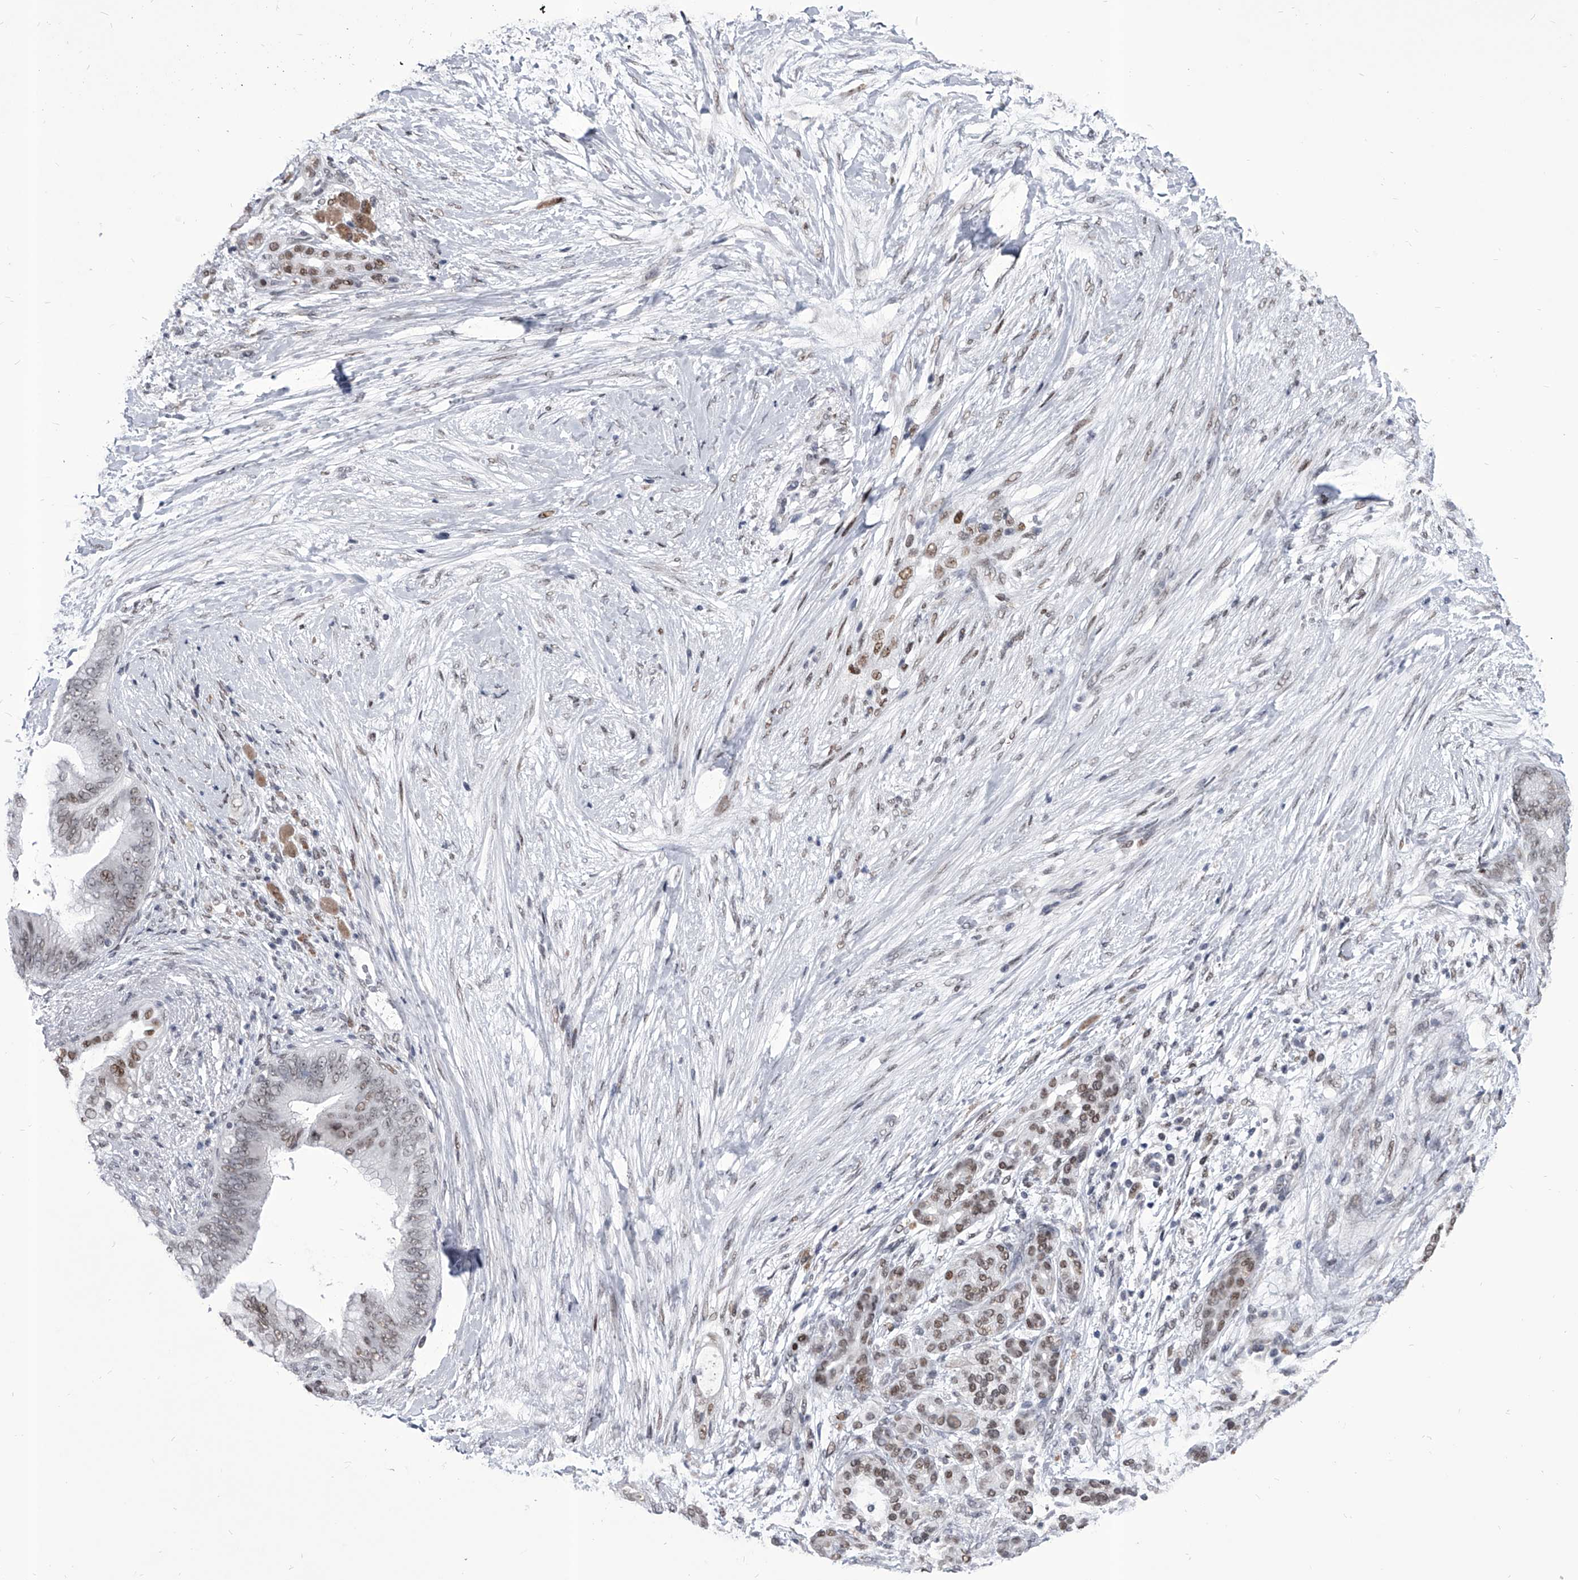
{"staining": {"intensity": "weak", "quantity": "25%-75%", "location": "nuclear"}, "tissue": "pancreatic cancer", "cell_type": "Tumor cells", "image_type": "cancer", "snomed": [{"axis": "morphology", "description": "Adenocarcinoma, NOS"}, {"axis": "topography", "description": "Pancreas"}], "caption": "Immunohistochemical staining of pancreatic cancer displays low levels of weak nuclear positivity in approximately 25%-75% of tumor cells. The staining was performed using DAB (3,3'-diaminobenzidine), with brown indicating positive protein expression. Nuclei are stained blue with hematoxylin.", "gene": "CMTR1", "patient": {"sex": "male", "age": 53}}